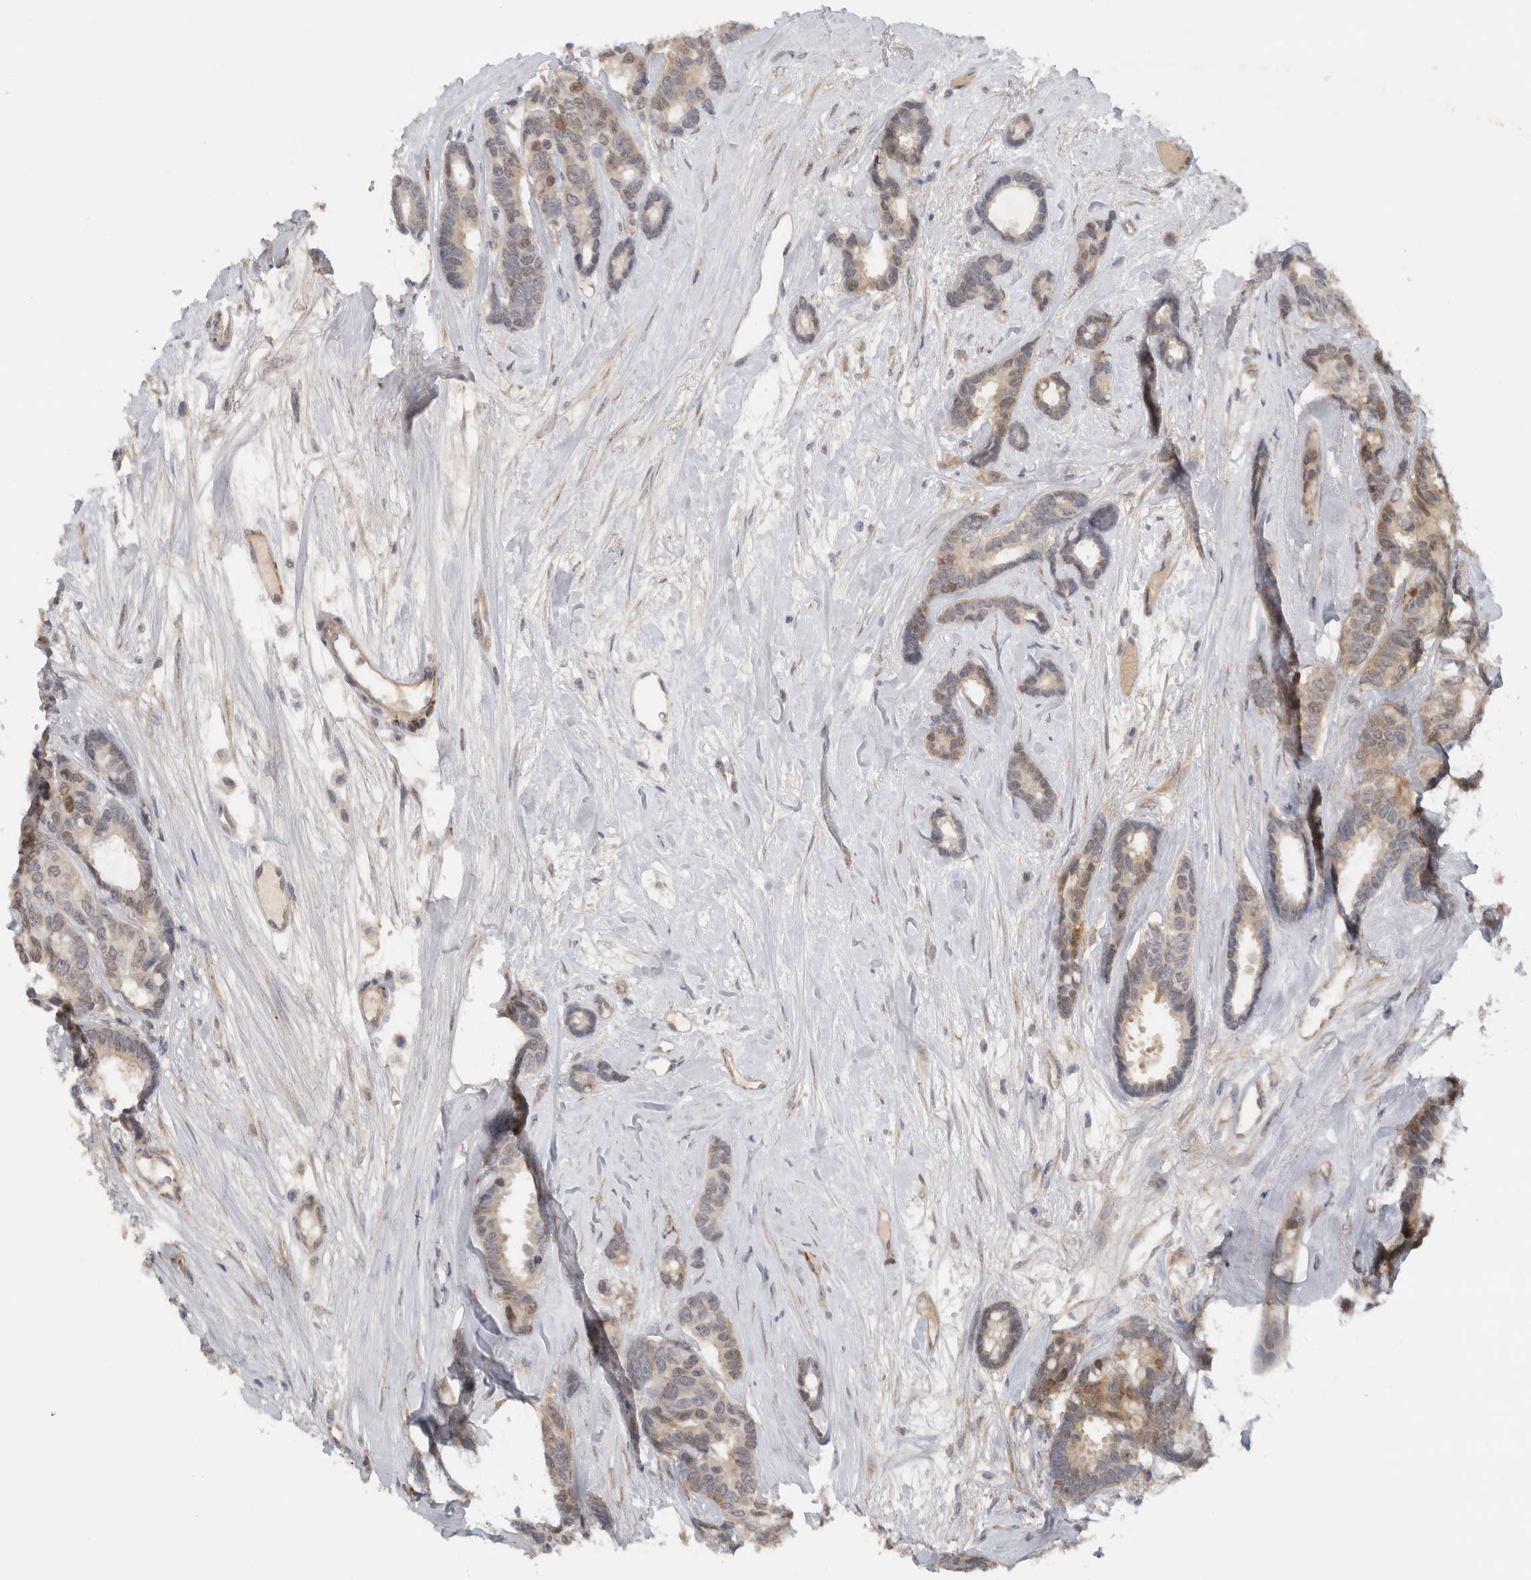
{"staining": {"intensity": "moderate", "quantity": "25%-75%", "location": "cytoplasmic/membranous,nuclear"}, "tissue": "breast cancer", "cell_type": "Tumor cells", "image_type": "cancer", "snomed": [{"axis": "morphology", "description": "Duct carcinoma"}, {"axis": "topography", "description": "Breast"}], "caption": "Human intraductal carcinoma (breast) stained for a protein (brown) displays moderate cytoplasmic/membranous and nuclear positive staining in approximately 25%-75% of tumor cells.", "gene": "DYRK2", "patient": {"sex": "female", "age": 87}}